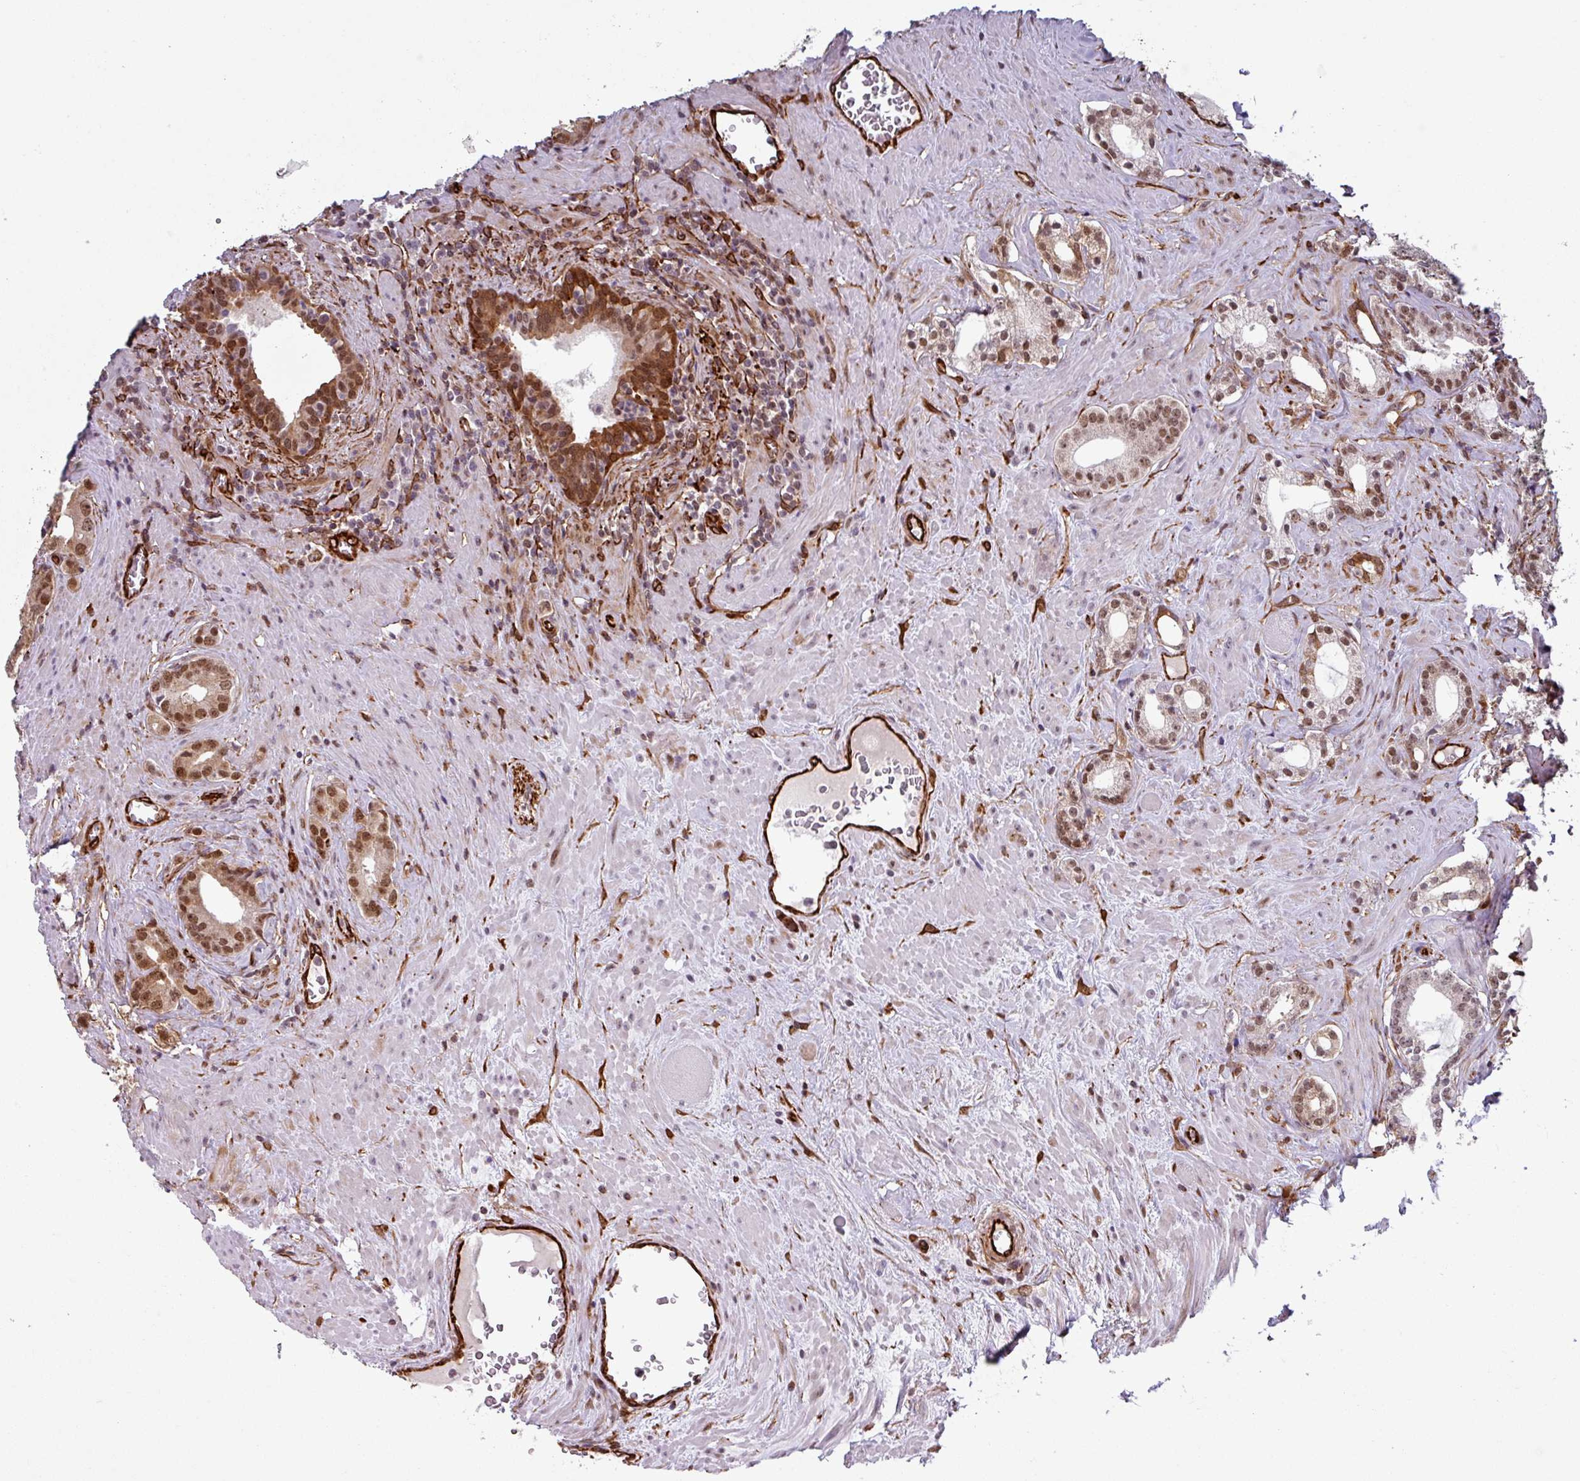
{"staining": {"intensity": "moderate", "quantity": ">75%", "location": "nuclear"}, "tissue": "prostate cancer", "cell_type": "Tumor cells", "image_type": "cancer", "snomed": [{"axis": "morphology", "description": "Adenocarcinoma, Low grade"}, {"axis": "topography", "description": "Prostate"}], "caption": "About >75% of tumor cells in human low-grade adenocarcinoma (prostate) exhibit moderate nuclear protein positivity as visualized by brown immunohistochemical staining.", "gene": "CHD3", "patient": {"sex": "male", "age": 71}}